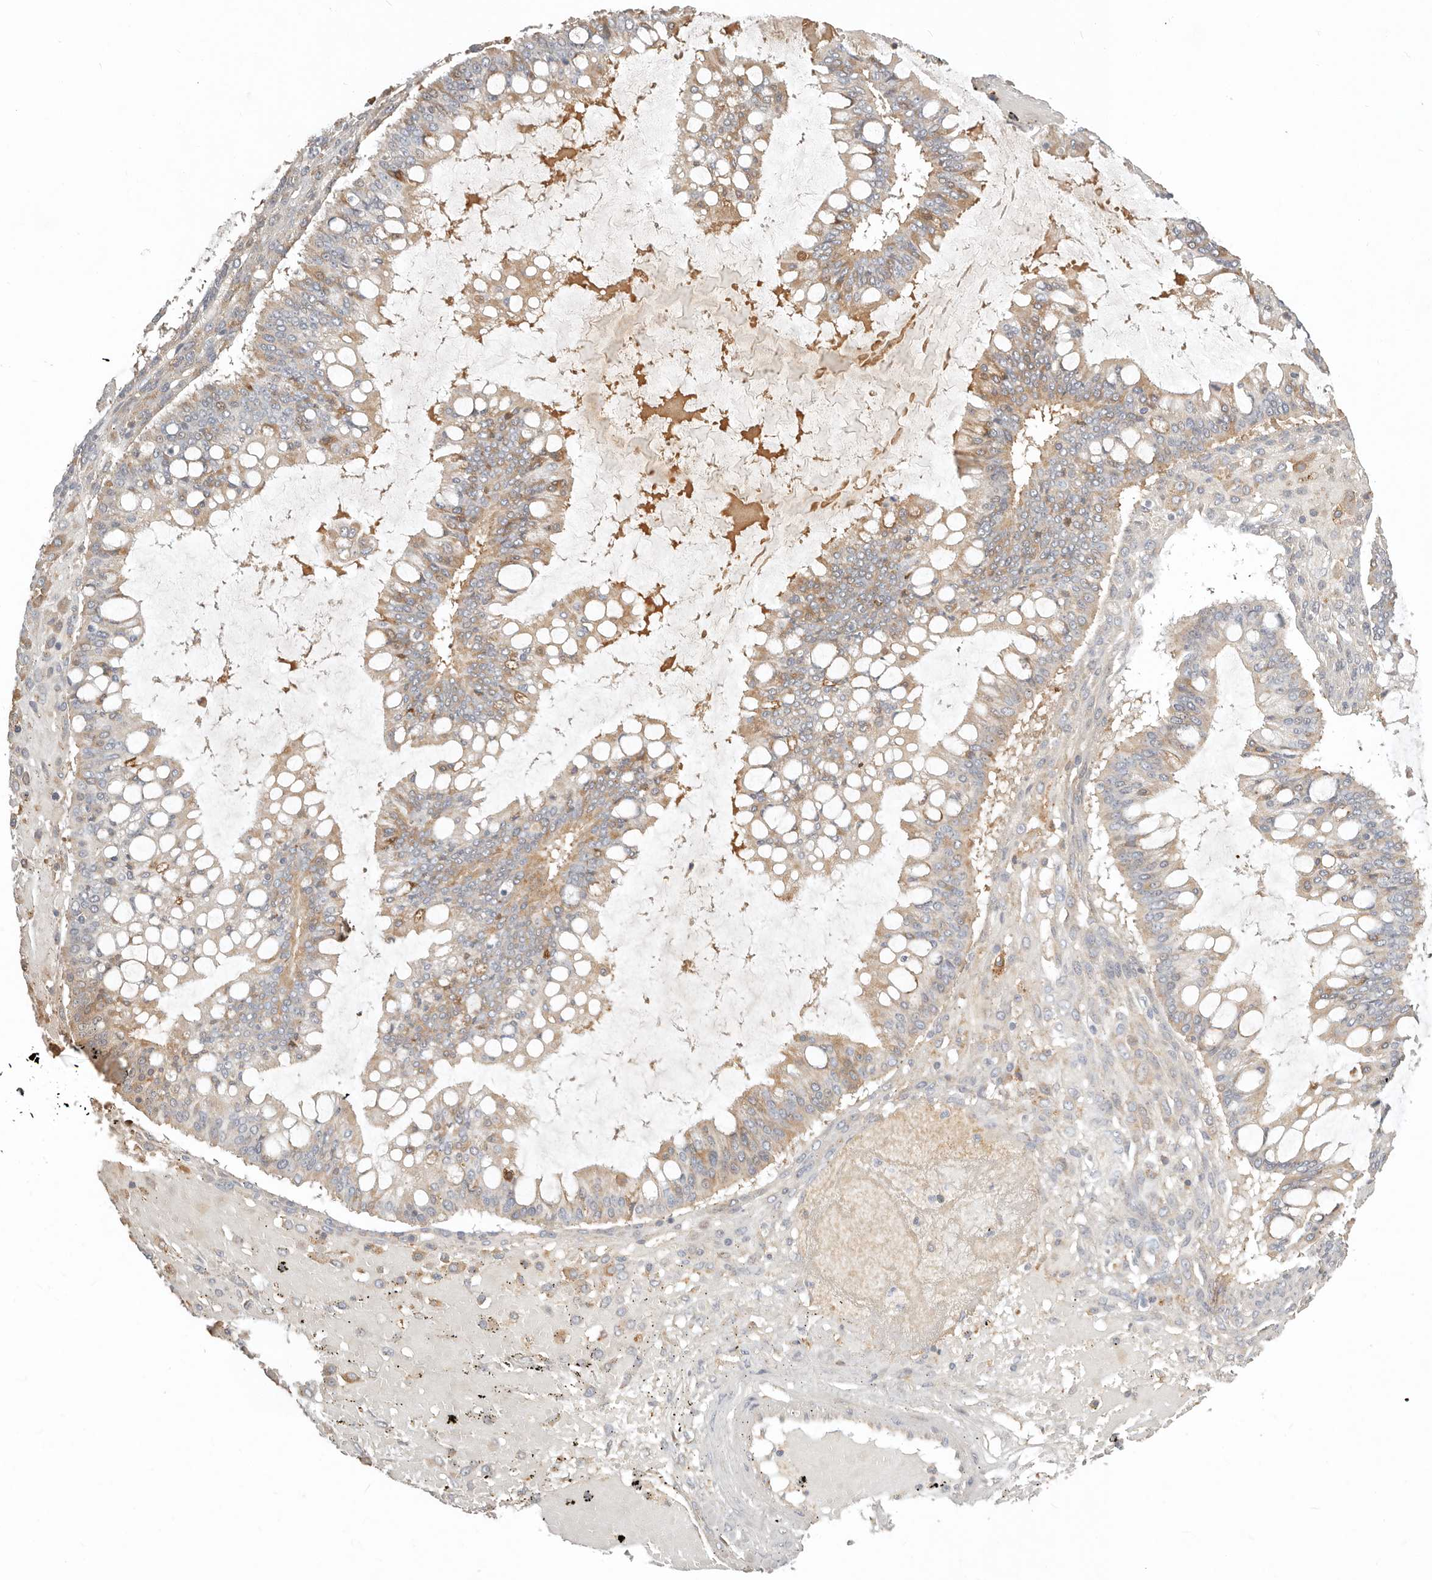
{"staining": {"intensity": "moderate", "quantity": "25%-75%", "location": "cytoplasmic/membranous"}, "tissue": "ovarian cancer", "cell_type": "Tumor cells", "image_type": "cancer", "snomed": [{"axis": "morphology", "description": "Cystadenocarcinoma, mucinous, NOS"}, {"axis": "topography", "description": "Ovary"}], "caption": "Protein expression analysis of ovarian mucinous cystadenocarcinoma reveals moderate cytoplasmic/membranous positivity in about 25%-75% of tumor cells.", "gene": "MTFR2", "patient": {"sex": "female", "age": 73}}